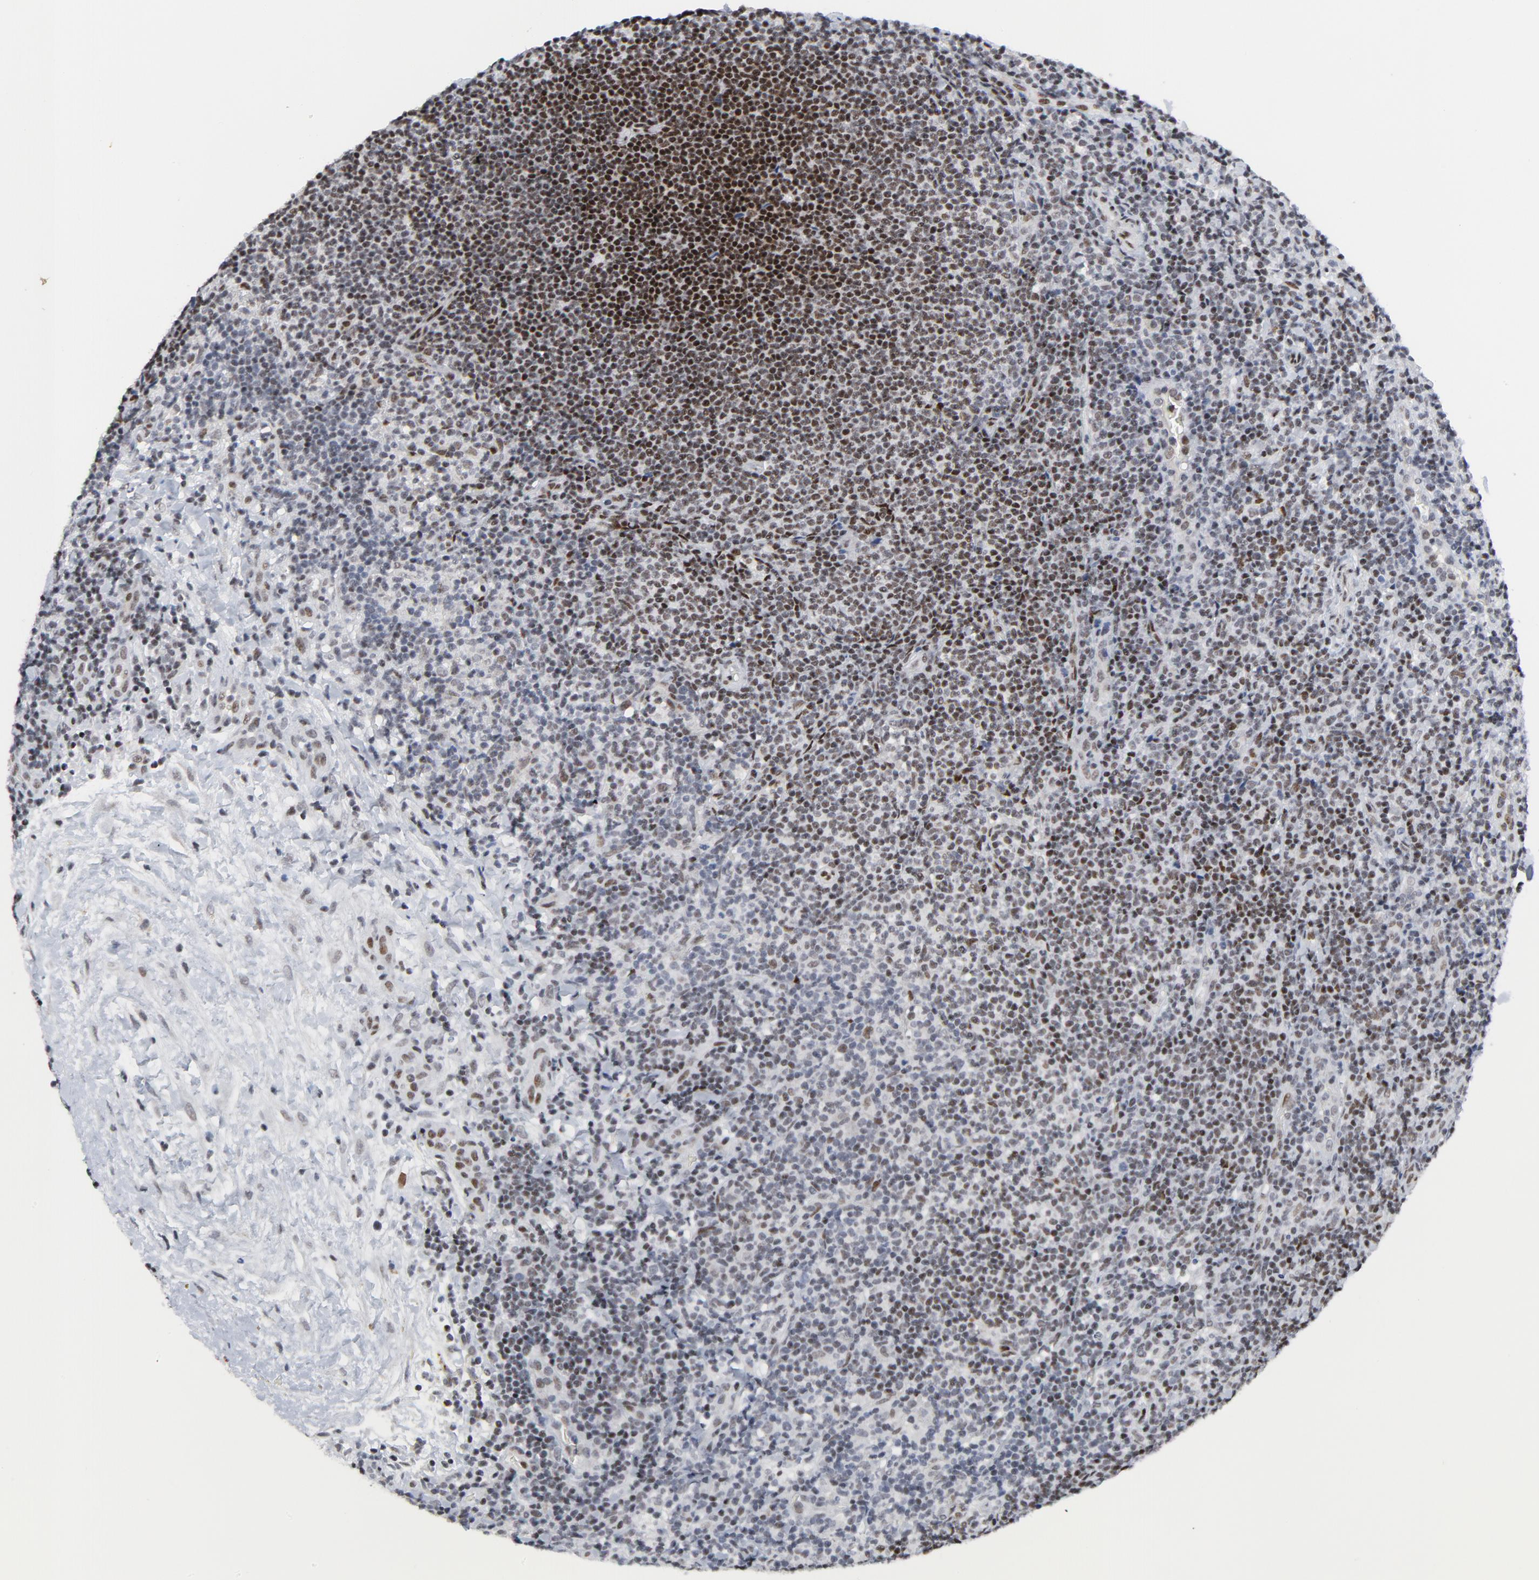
{"staining": {"intensity": "weak", "quantity": "25%-75%", "location": "nuclear"}, "tissue": "lymphoma", "cell_type": "Tumor cells", "image_type": "cancer", "snomed": [{"axis": "morphology", "description": "Malignant lymphoma, non-Hodgkin's type, Low grade"}, {"axis": "topography", "description": "Lymph node"}], "caption": "This is a histology image of immunohistochemistry staining of malignant lymphoma, non-Hodgkin's type (low-grade), which shows weak positivity in the nuclear of tumor cells.", "gene": "GABPA", "patient": {"sex": "female", "age": 76}}